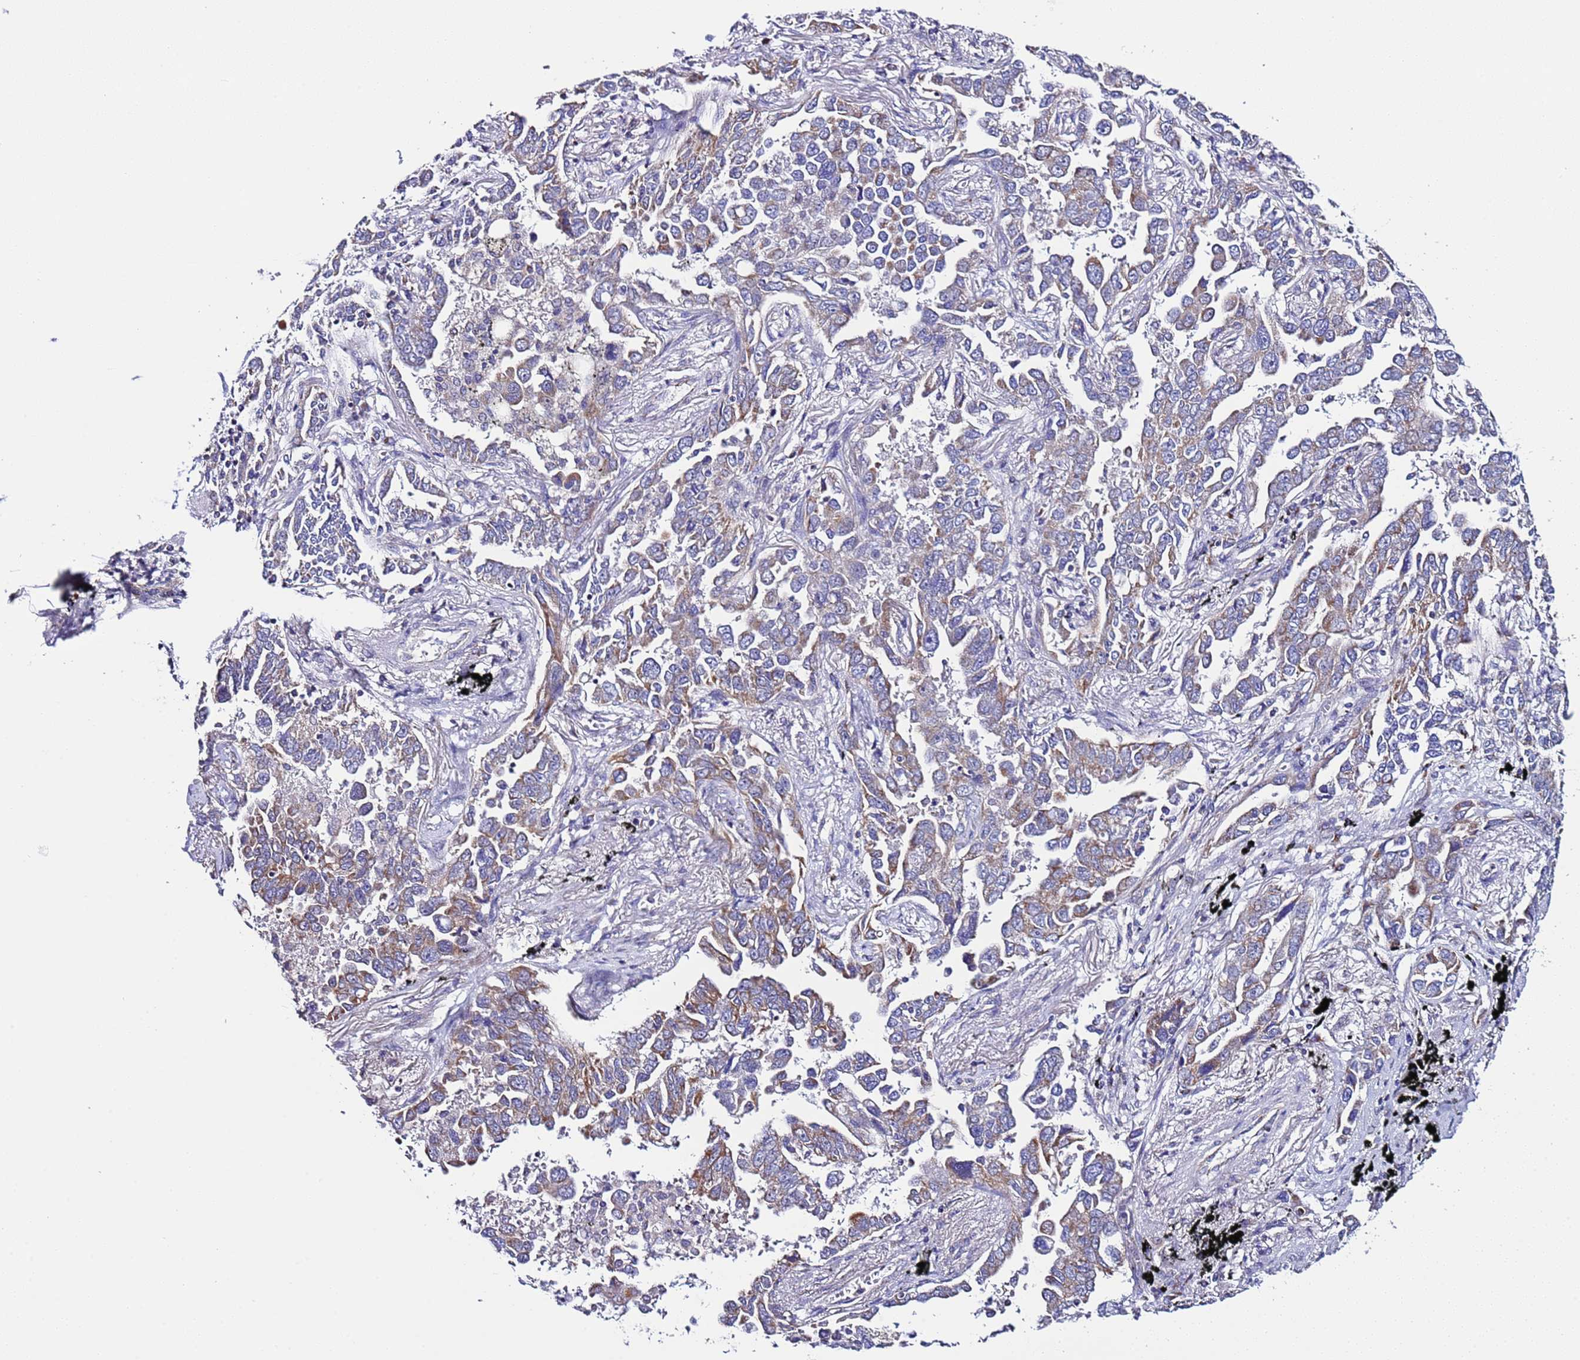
{"staining": {"intensity": "weak", "quantity": "25%-75%", "location": "cytoplasmic/membranous"}, "tissue": "lung cancer", "cell_type": "Tumor cells", "image_type": "cancer", "snomed": [{"axis": "morphology", "description": "Adenocarcinoma, NOS"}, {"axis": "topography", "description": "Lung"}], "caption": "Immunohistochemical staining of adenocarcinoma (lung) shows weak cytoplasmic/membranous protein staining in approximately 25%-75% of tumor cells.", "gene": "AHI1", "patient": {"sex": "male", "age": 67}}